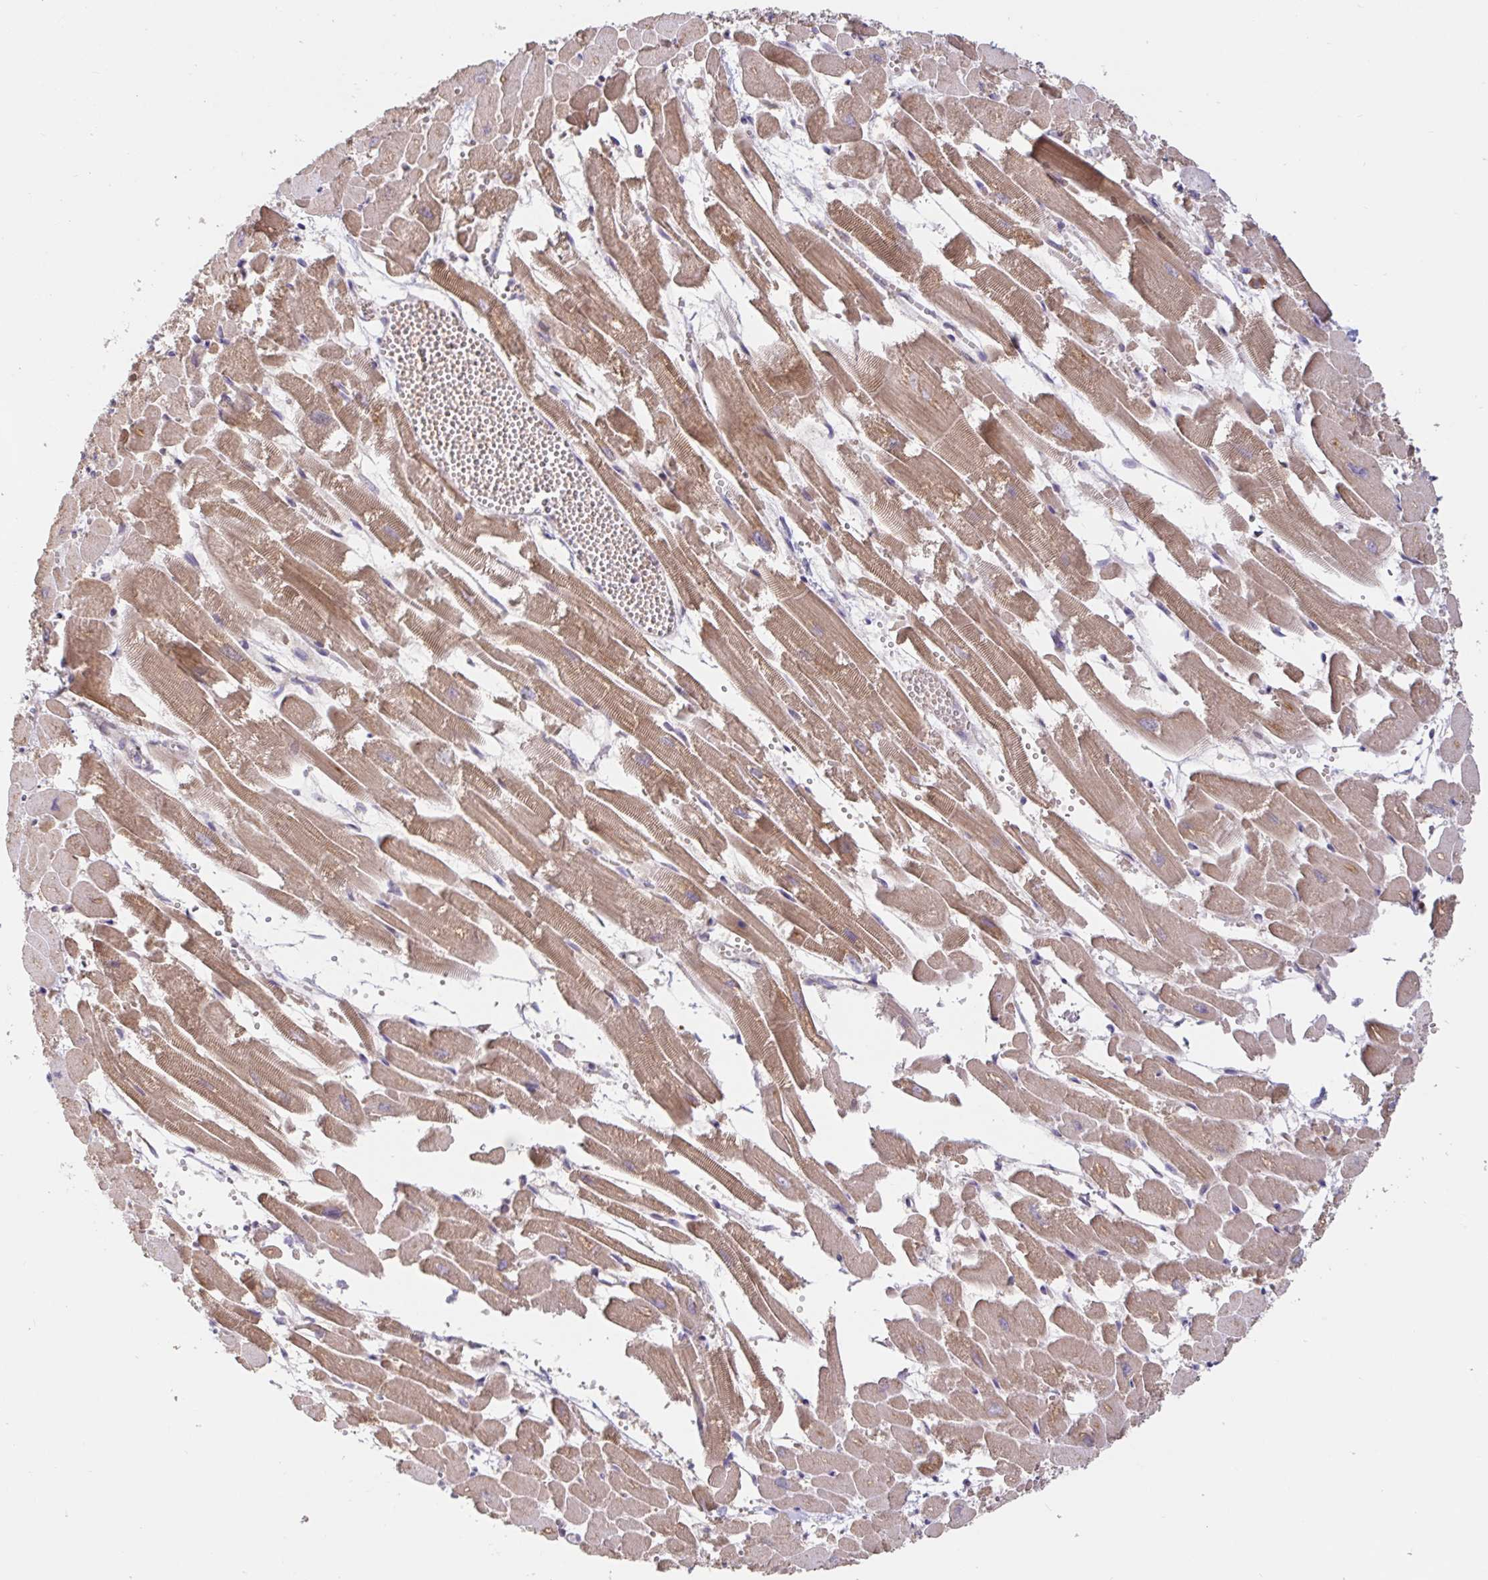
{"staining": {"intensity": "moderate", "quantity": ">75%", "location": "cytoplasmic/membranous"}, "tissue": "heart muscle", "cell_type": "Cardiomyocytes", "image_type": "normal", "snomed": [{"axis": "morphology", "description": "Normal tissue, NOS"}, {"axis": "topography", "description": "Heart"}], "caption": "Moderate cytoplasmic/membranous expression for a protein is identified in approximately >75% of cardiomyocytes of benign heart muscle using immunohistochemistry.", "gene": "LARP1", "patient": {"sex": "female", "age": 52}}